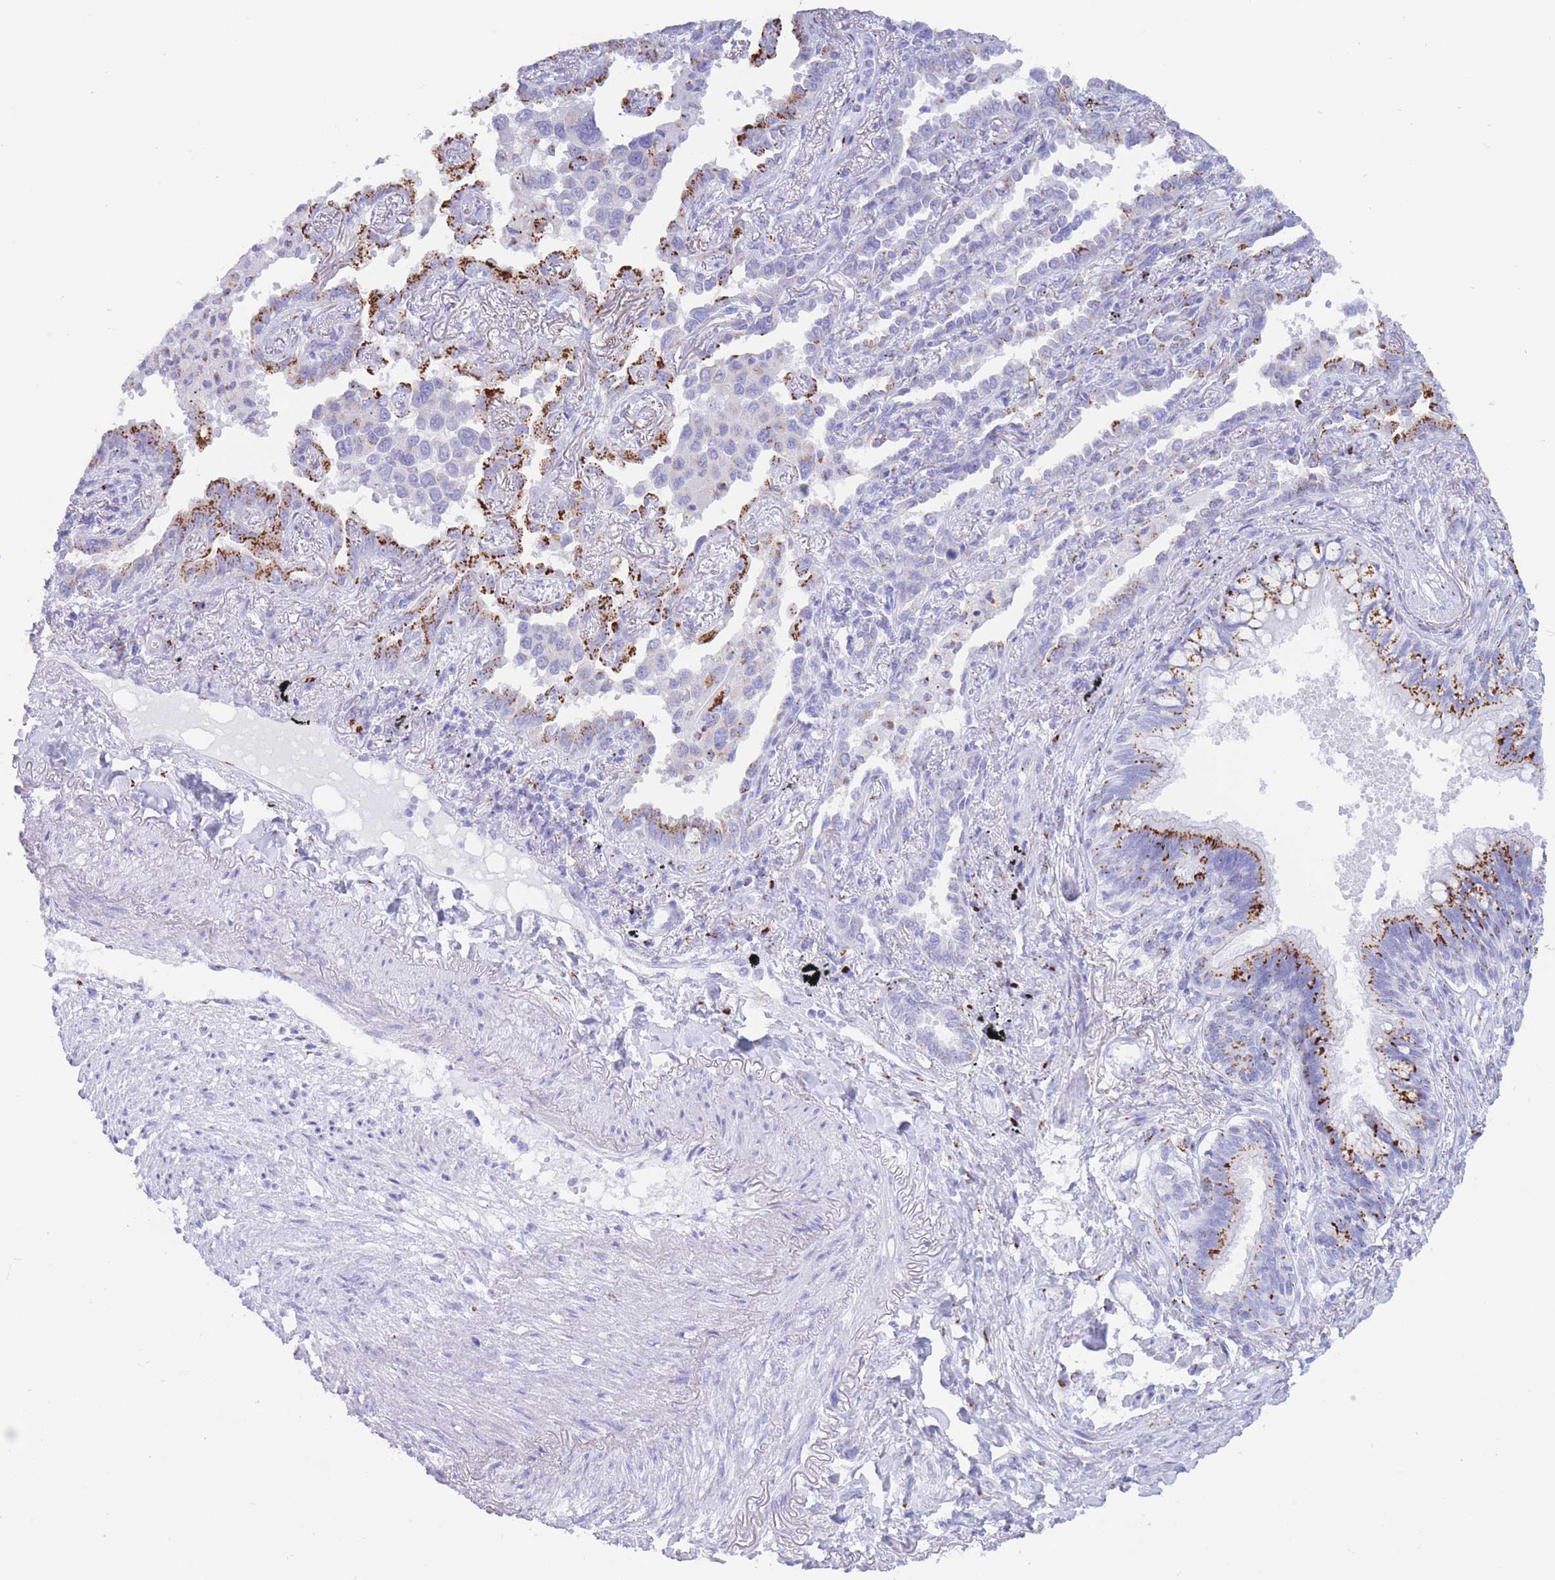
{"staining": {"intensity": "strong", "quantity": "25%-75%", "location": "cytoplasmic/membranous"}, "tissue": "lung cancer", "cell_type": "Tumor cells", "image_type": "cancer", "snomed": [{"axis": "morphology", "description": "Adenocarcinoma, NOS"}, {"axis": "topography", "description": "Lung"}], "caption": "Human lung cancer (adenocarcinoma) stained with a protein marker shows strong staining in tumor cells.", "gene": "FAM3C", "patient": {"sex": "male", "age": 67}}